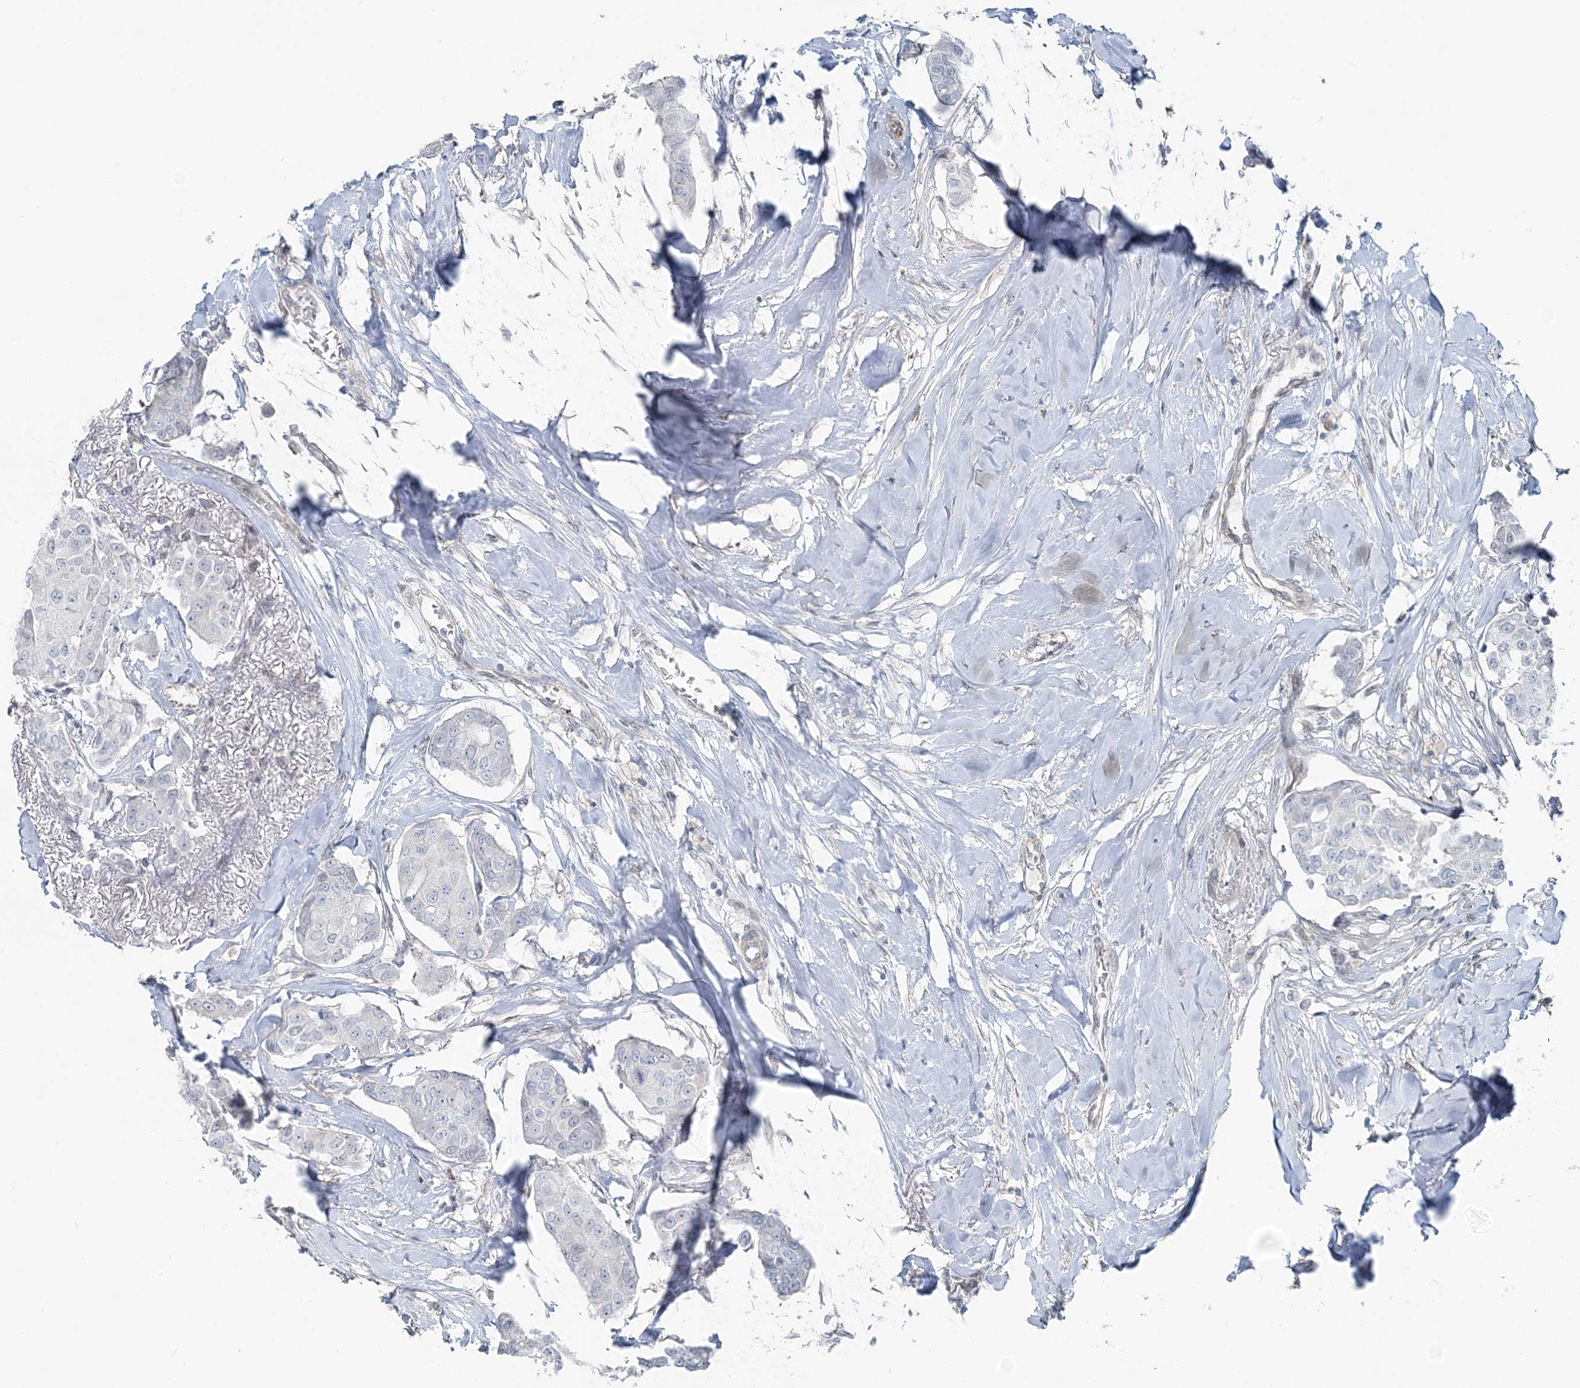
{"staining": {"intensity": "negative", "quantity": "none", "location": "none"}, "tissue": "breast cancer", "cell_type": "Tumor cells", "image_type": "cancer", "snomed": [{"axis": "morphology", "description": "Duct carcinoma"}, {"axis": "topography", "description": "Breast"}], "caption": "This micrograph is of breast cancer (invasive ductal carcinoma) stained with immunohistochemistry (IHC) to label a protein in brown with the nuclei are counter-stained blue. There is no staining in tumor cells.", "gene": "FBXL17", "patient": {"sex": "female", "age": 80}}